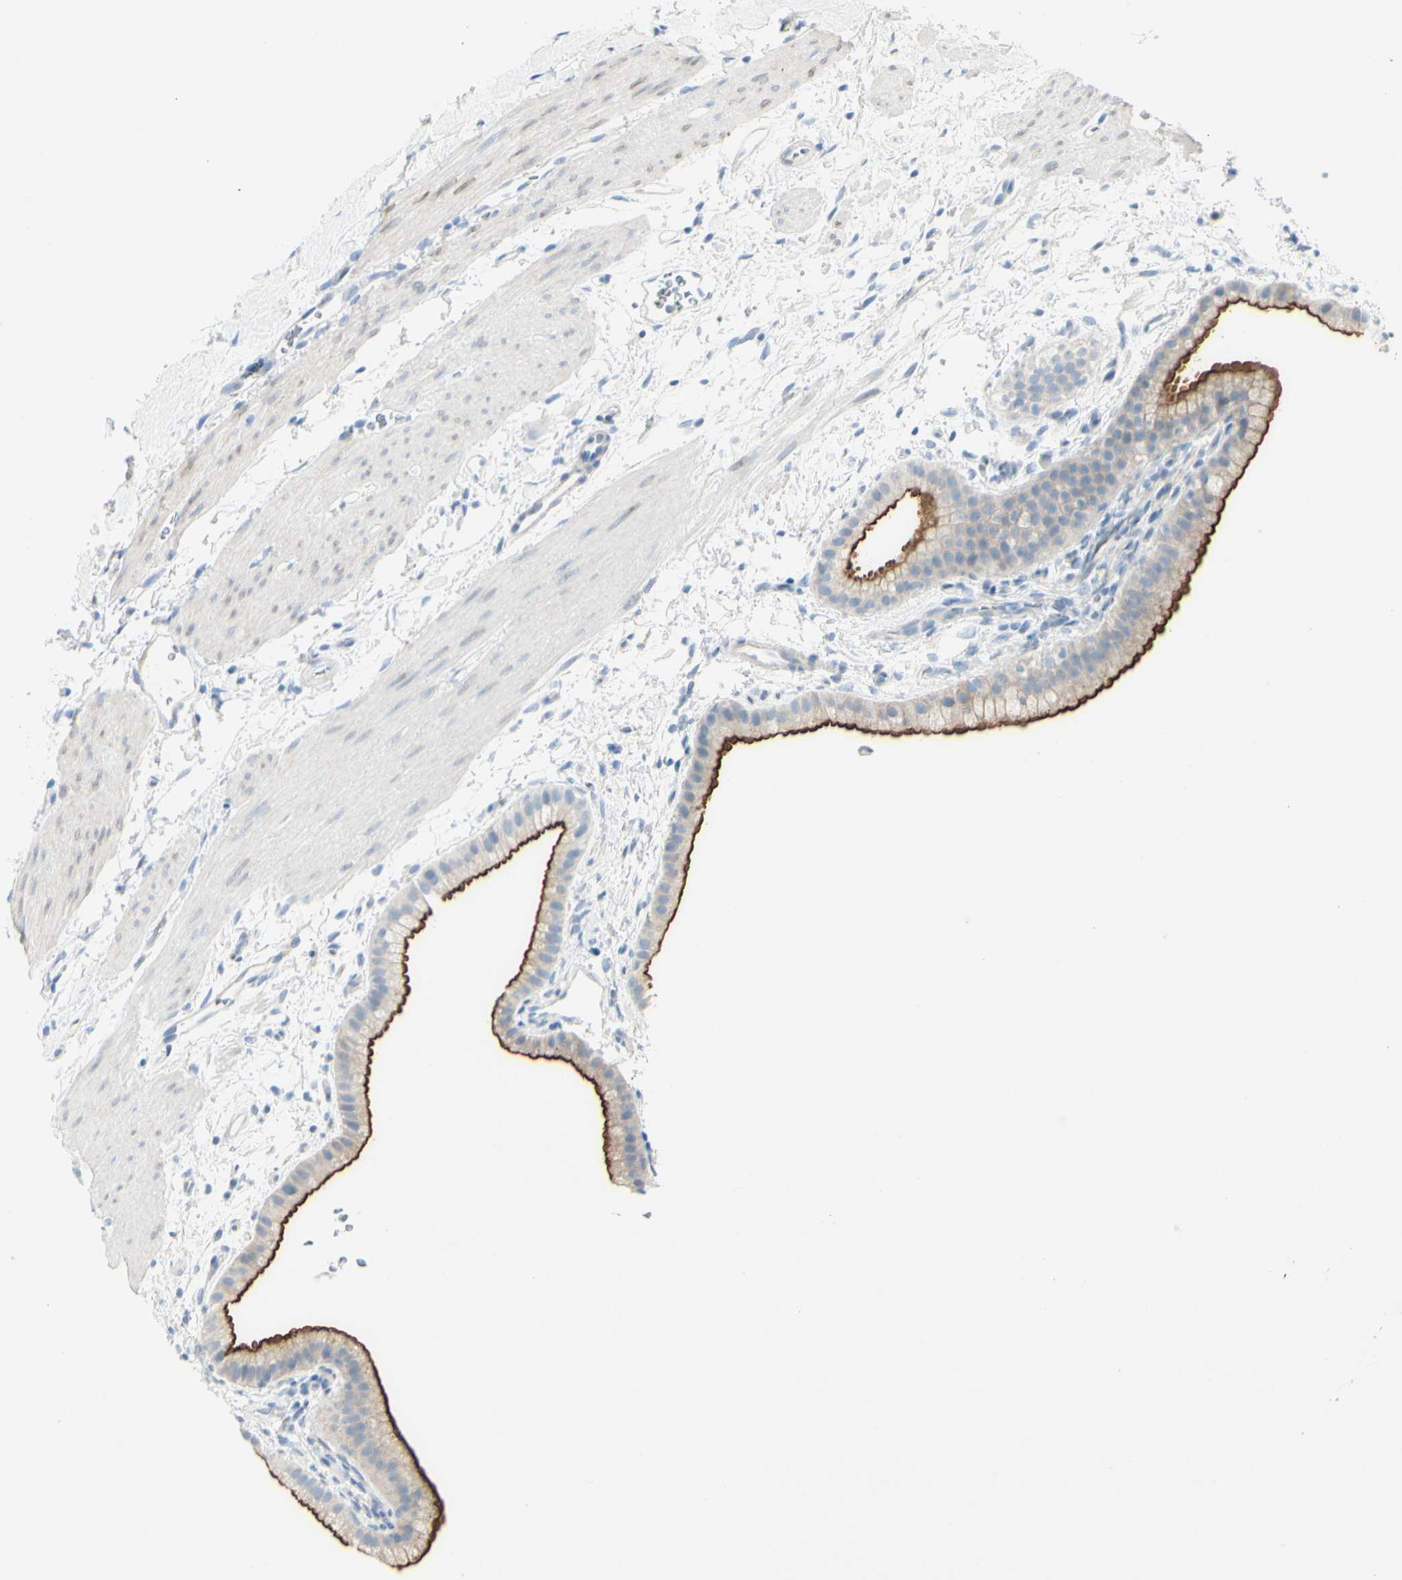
{"staining": {"intensity": "strong", "quantity": ">75%", "location": "cytoplasmic/membranous"}, "tissue": "gallbladder", "cell_type": "Glandular cells", "image_type": "normal", "snomed": [{"axis": "morphology", "description": "Normal tissue, NOS"}, {"axis": "topography", "description": "Gallbladder"}], "caption": "The image reveals immunohistochemical staining of benign gallbladder. There is strong cytoplasmic/membranous positivity is identified in approximately >75% of glandular cells.", "gene": "CDHR5", "patient": {"sex": "female", "age": 64}}